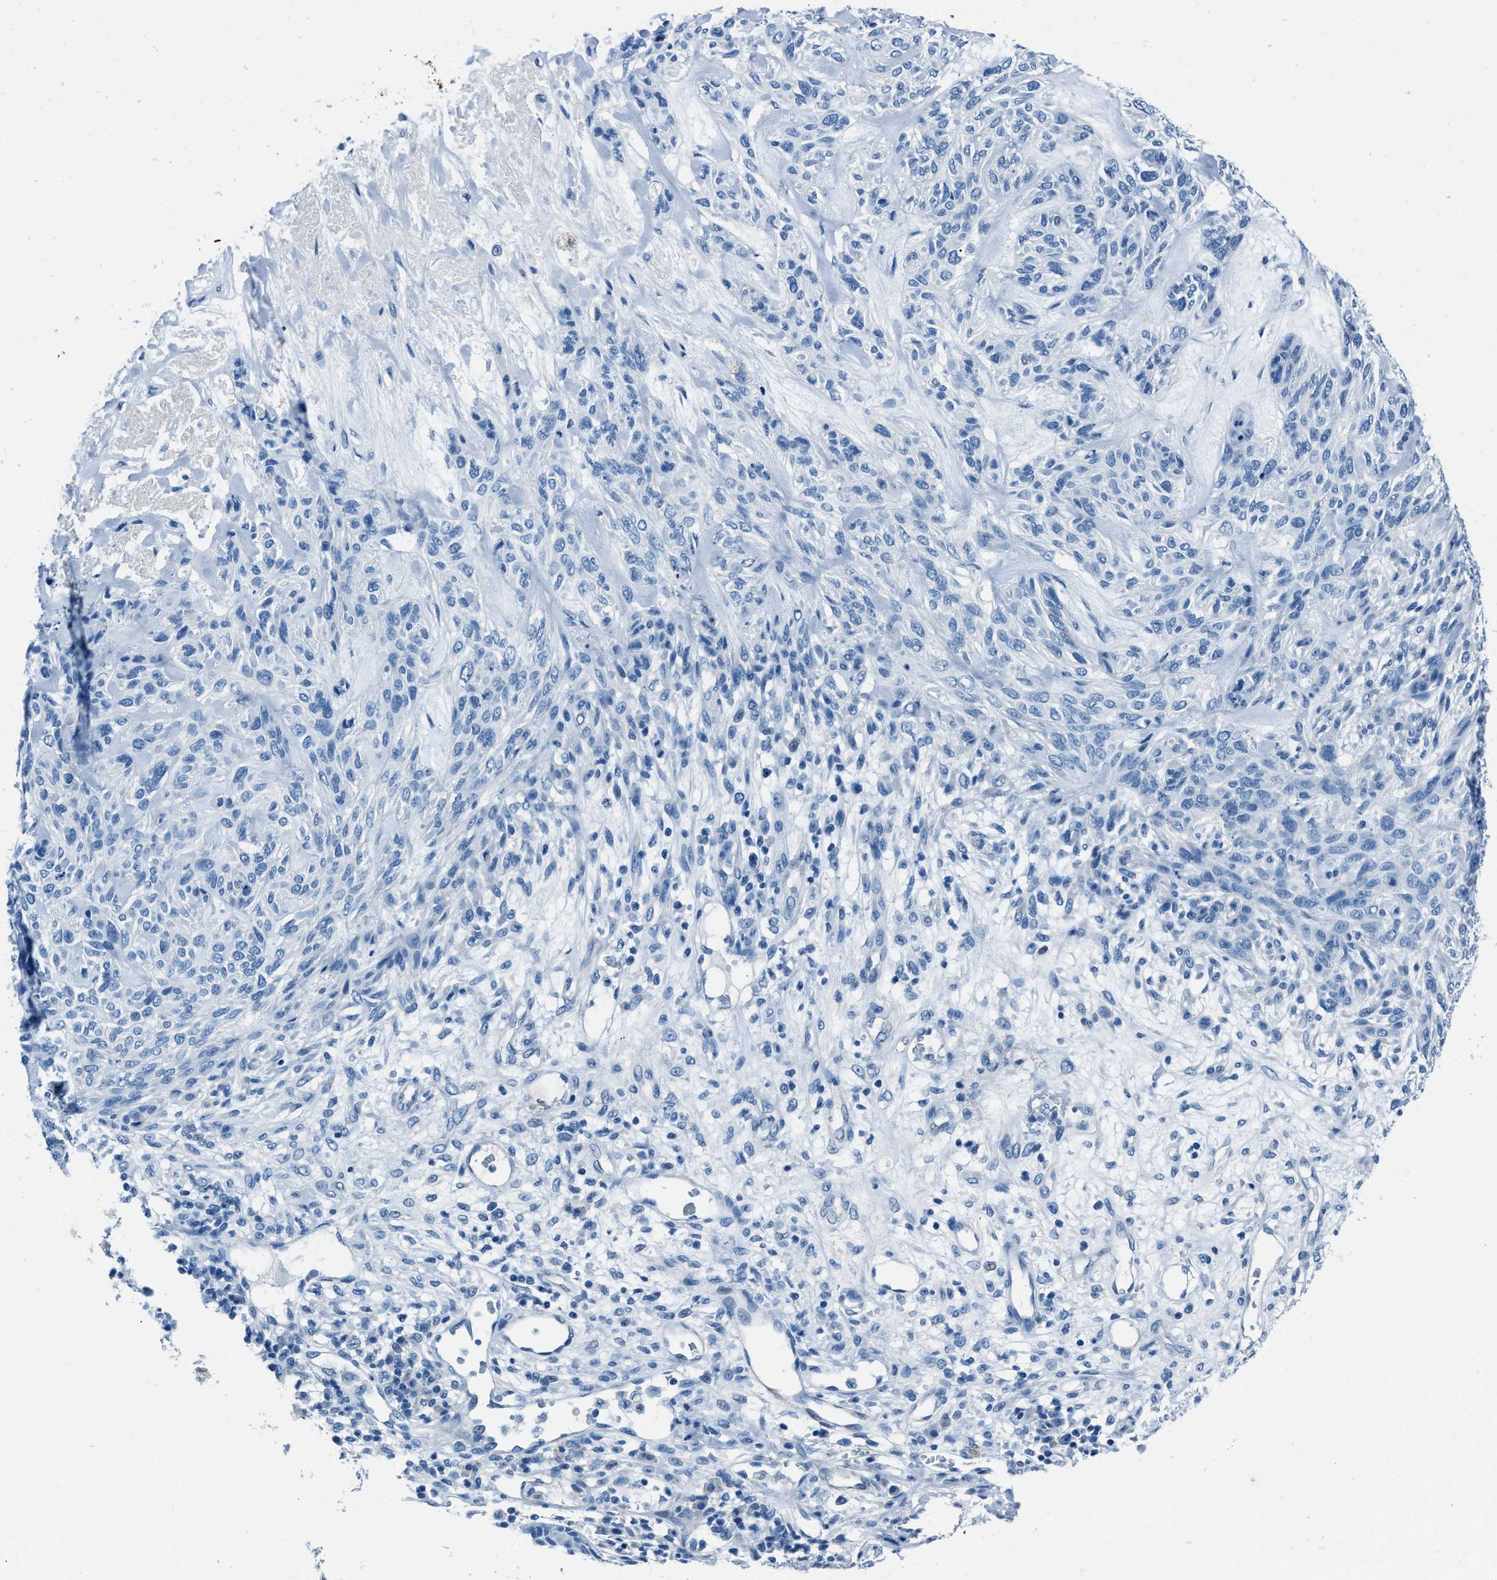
{"staining": {"intensity": "negative", "quantity": "none", "location": "none"}, "tissue": "skin cancer", "cell_type": "Tumor cells", "image_type": "cancer", "snomed": [{"axis": "morphology", "description": "Basal cell carcinoma"}, {"axis": "topography", "description": "Skin"}], "caption": "IHC histopathology image of neoplastic tissue: human skin cancer (basal cell carcinoma) stained with DAB (3,3'-diaminobenzidine) displays no significant protein positivity in tumor cells. Brightfield microscopy of immunohistochemistry stained with DAB (3,3'-diaminobenzidine) (brown) and hematoxylin (blue), captured at high magnification.", "gene": "AMACR", "patient": {"sex": "male", "age": 55}}